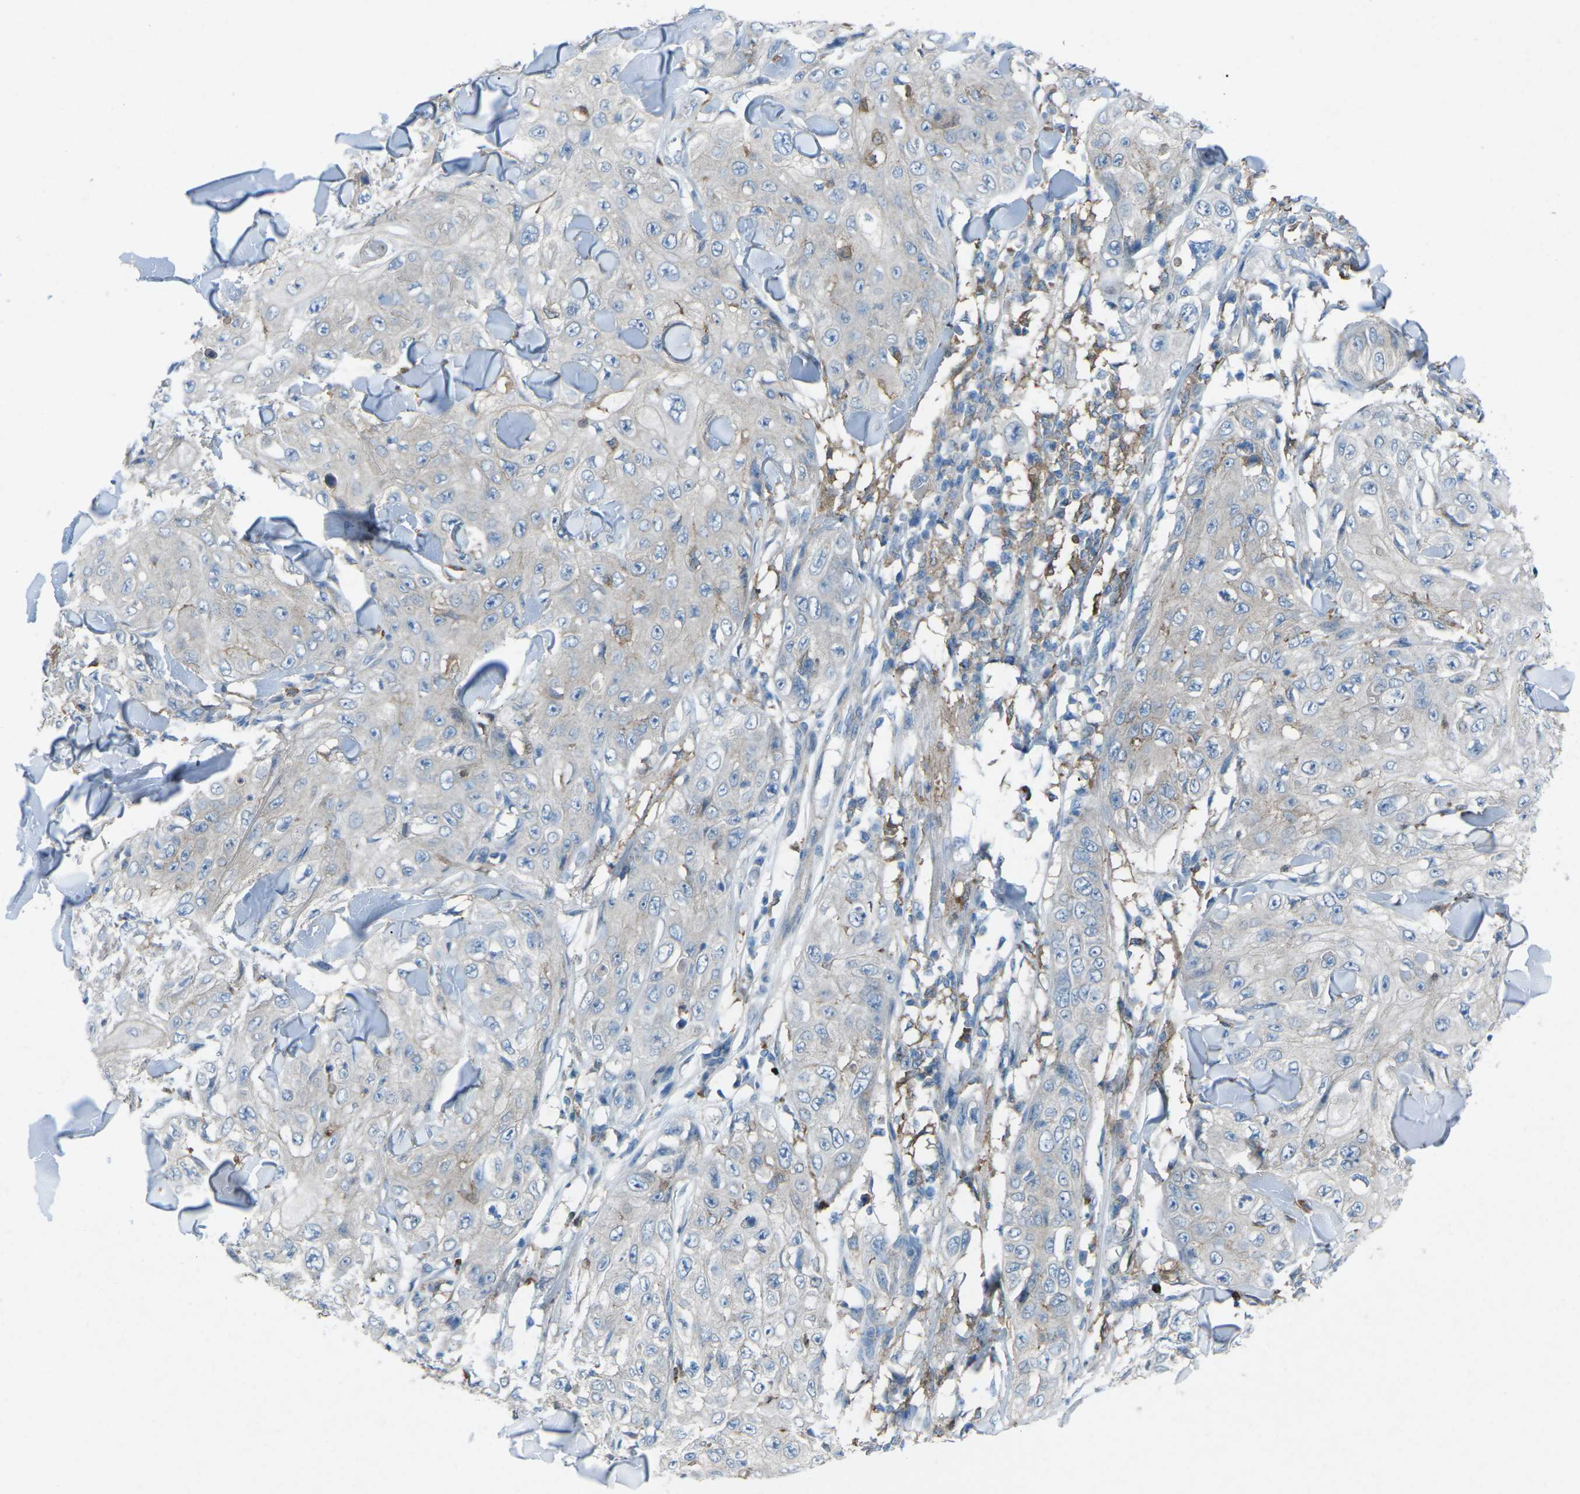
{"staining": {"intensity": "negative", "quantity": "none", "location": "none"}, "tissue": "skin cancer", "cell_type": "Tumor cells", "image_type": "cancer", "snomed": [{"axis": "morphology", "description": "Squamous cell carcinoma, NOS"}, {"axis": "topography", "description": "Skin"}], "caption": "Protein analysis of skin cancer shows no significant positivity in tumor cells. (DAB immunohistochemistry (IHC), high magnification).", "gene": "STK11", "patient": {"sex": "male", "age": 86}}